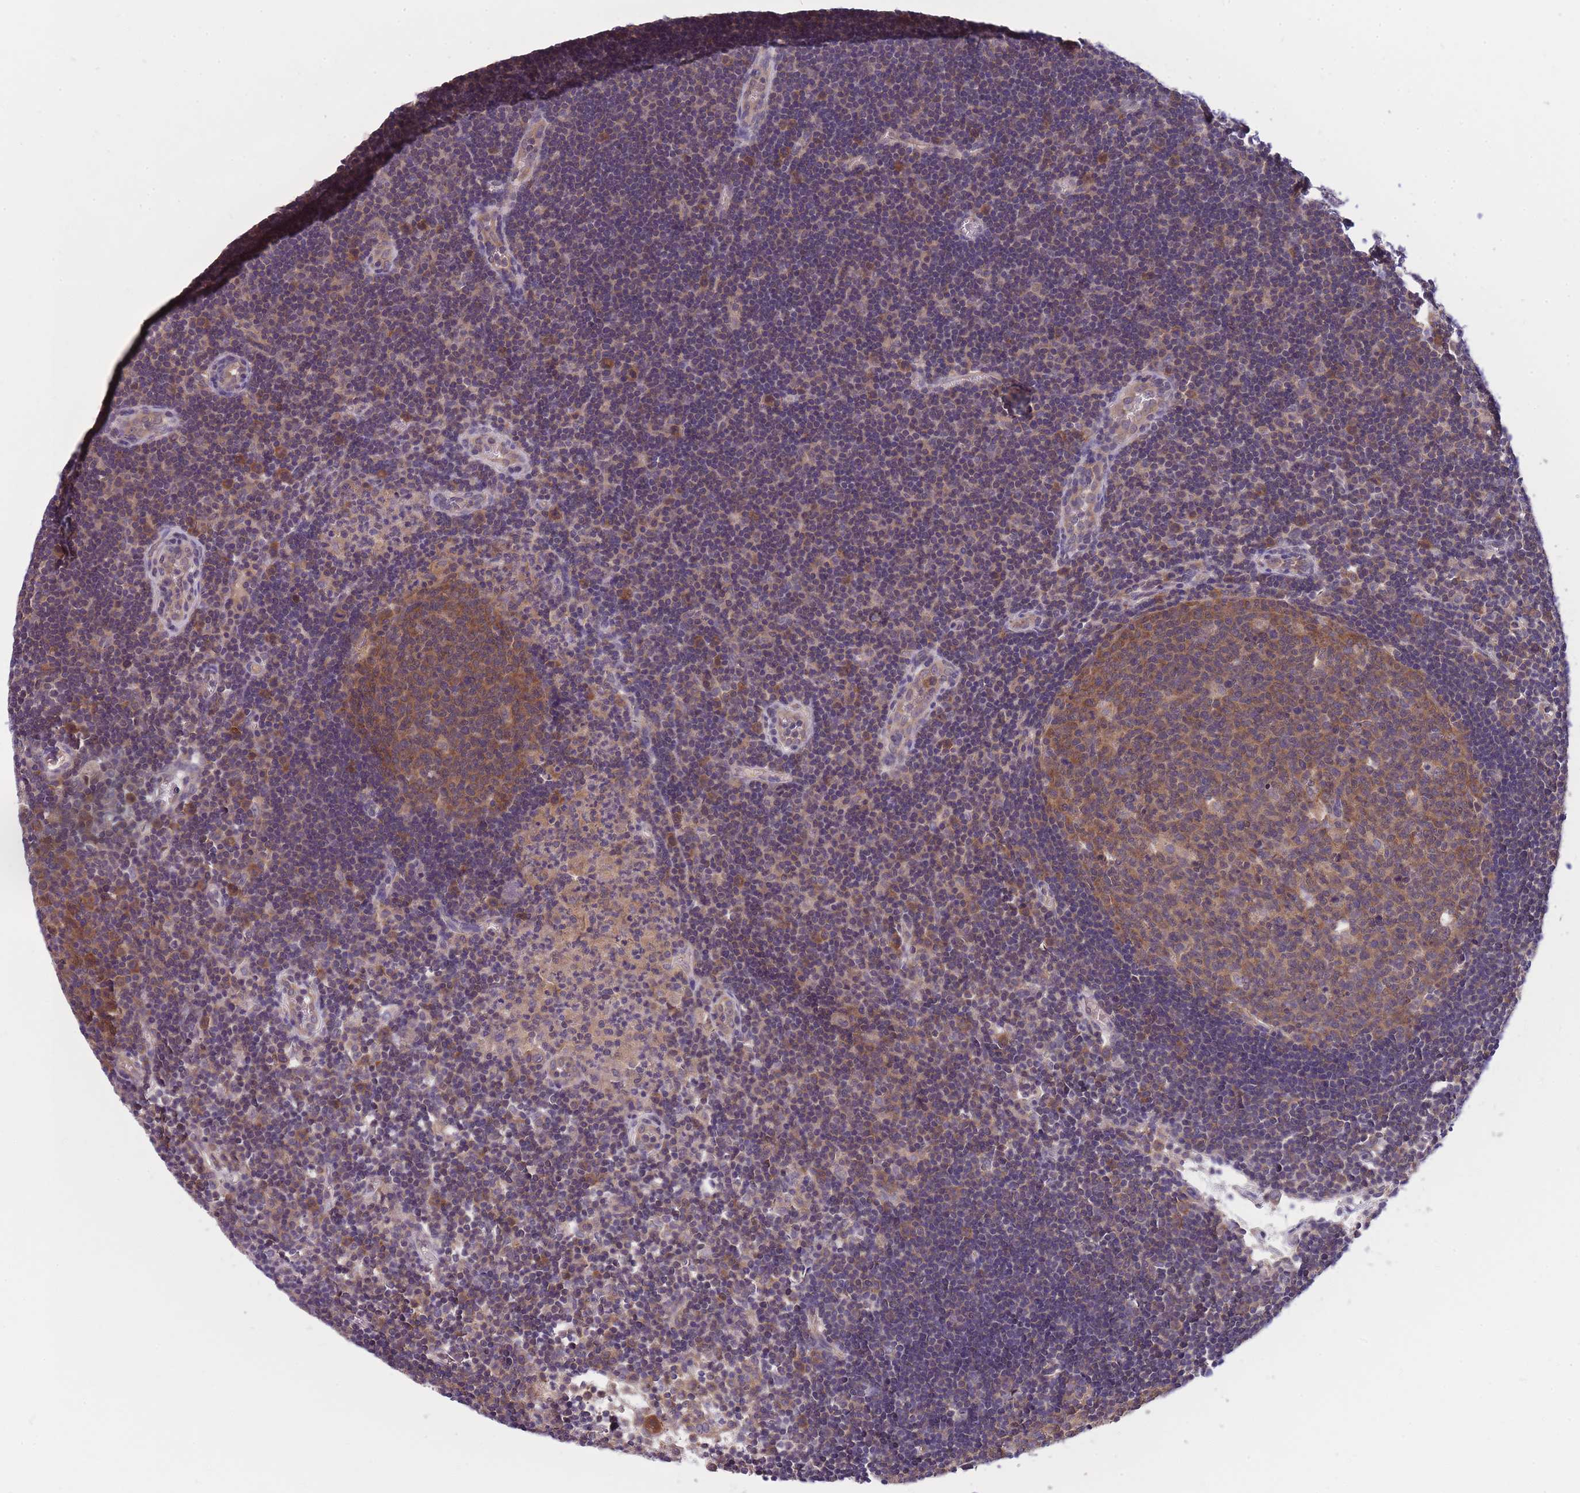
{"staining": {"intensity": "moderate", "quantity": ">75%", "location": "cytoplasmic/membranous"}, "tissue": "lymph node", "cell_type": "Germinal center cells", "image_type": "normal", "snomed": [{"axis": "morphology", "description": "Normal tissue, NOS"}, {"axis": "topography", "description": "Lymph node"}], "caption": "DAB immunohistochemical staining of unremarkable lymph node reveals moderate cytoplasmic/membranous protein expression in about >75% of germinal center cells.", "gene": "PFDN6", "patient": {"sex": "male", "age": 62}}